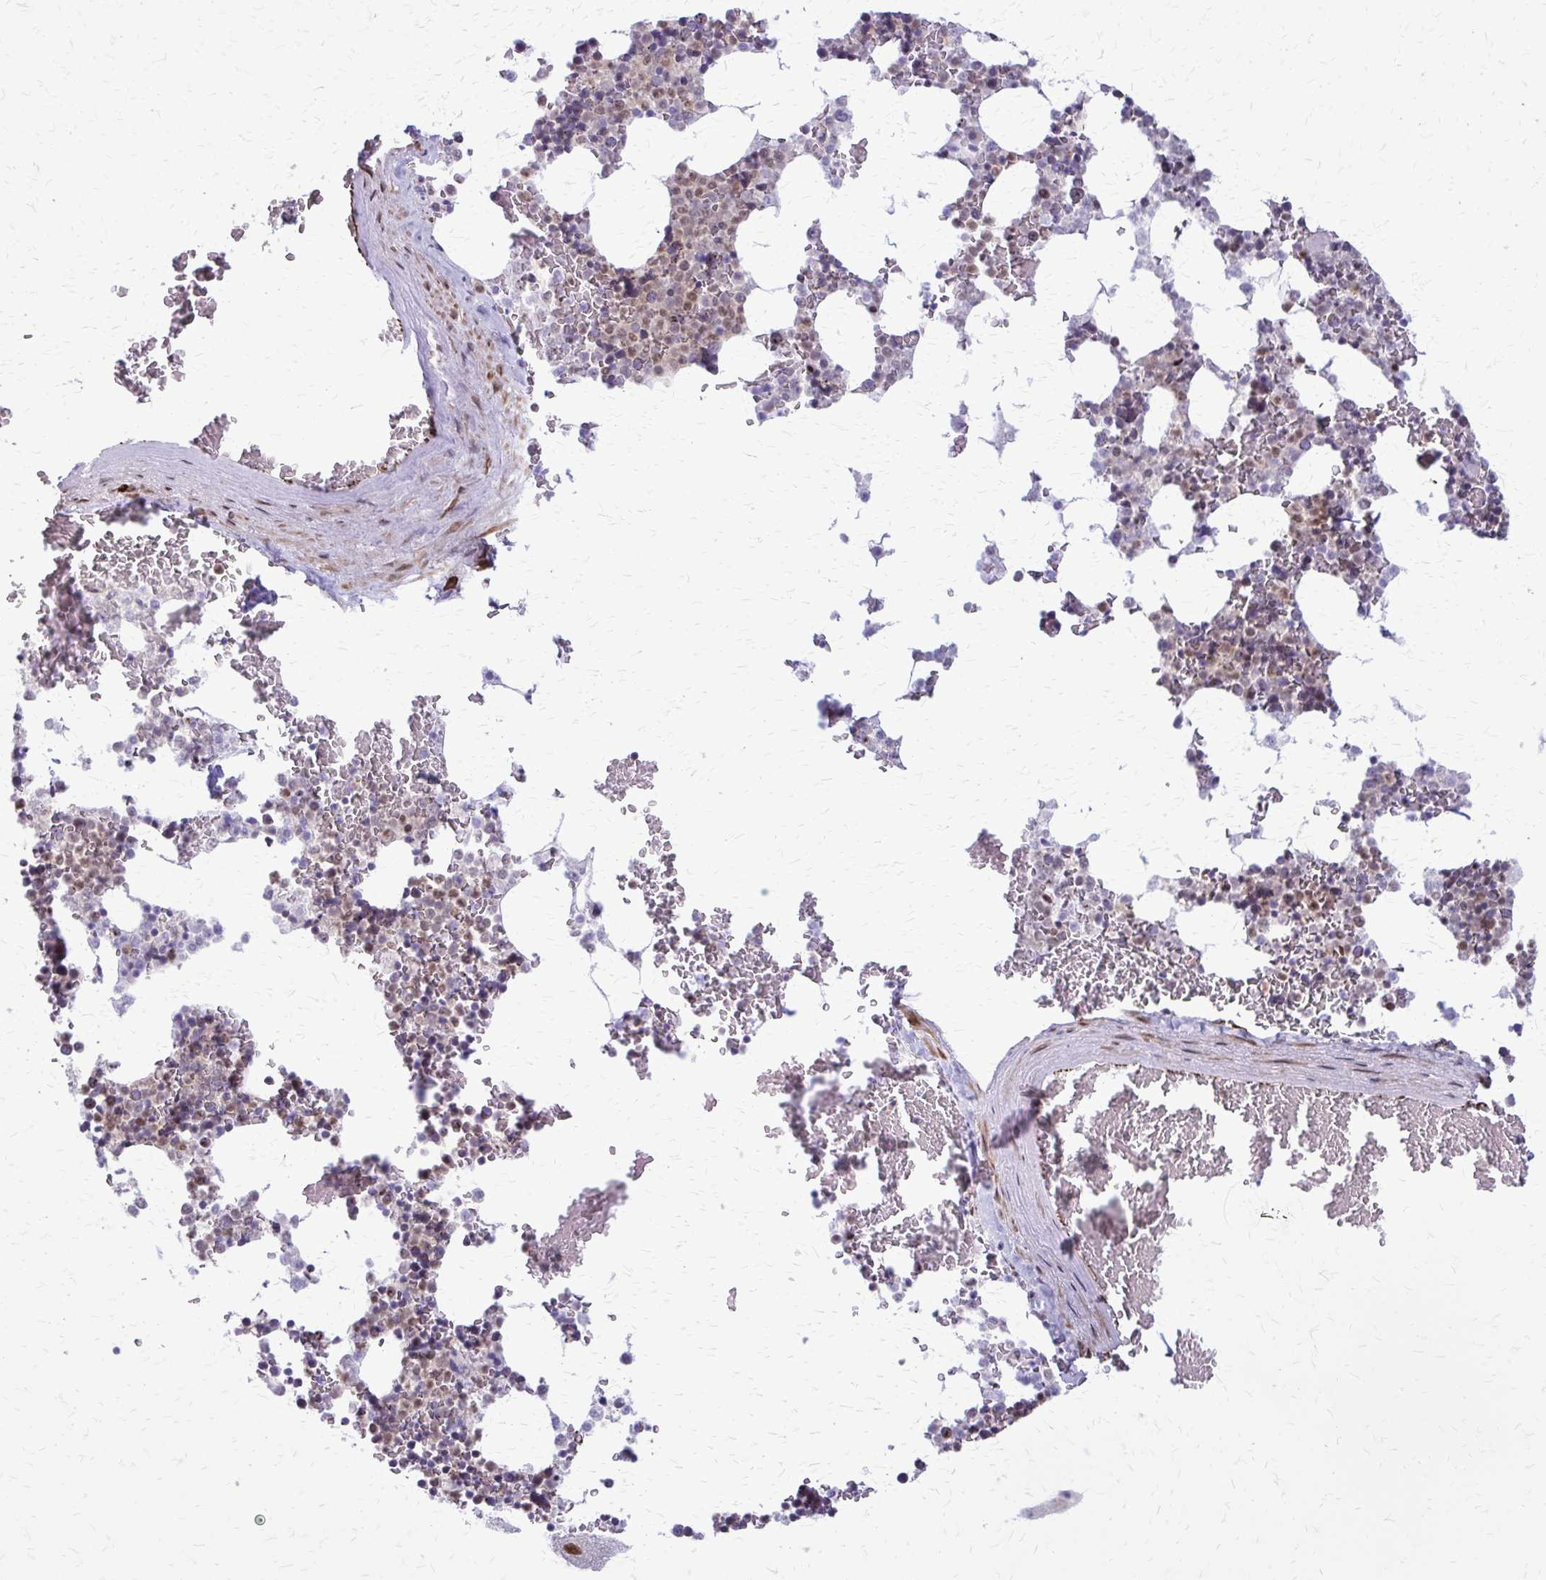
{"staining": {"intensity": "weak", "quantity": "25%-75%", "location": "nuclear"}, "tissue": "bone marrow", "cell_type": "Hematopoietic cells", "image_type": "normal", "snomed": [{"axis": "morphology", "description": "Normal tissue, NOS"}, {"axis": "topography", "description": "Bone marrow"}], "caption": "Protein staining of benign bone marrow displays weak nuclear positivity in approximately 25%-75% of hematopoietic cells.", "gene": "NRBF2", "patient": {"sex": "female", "age": 42}}